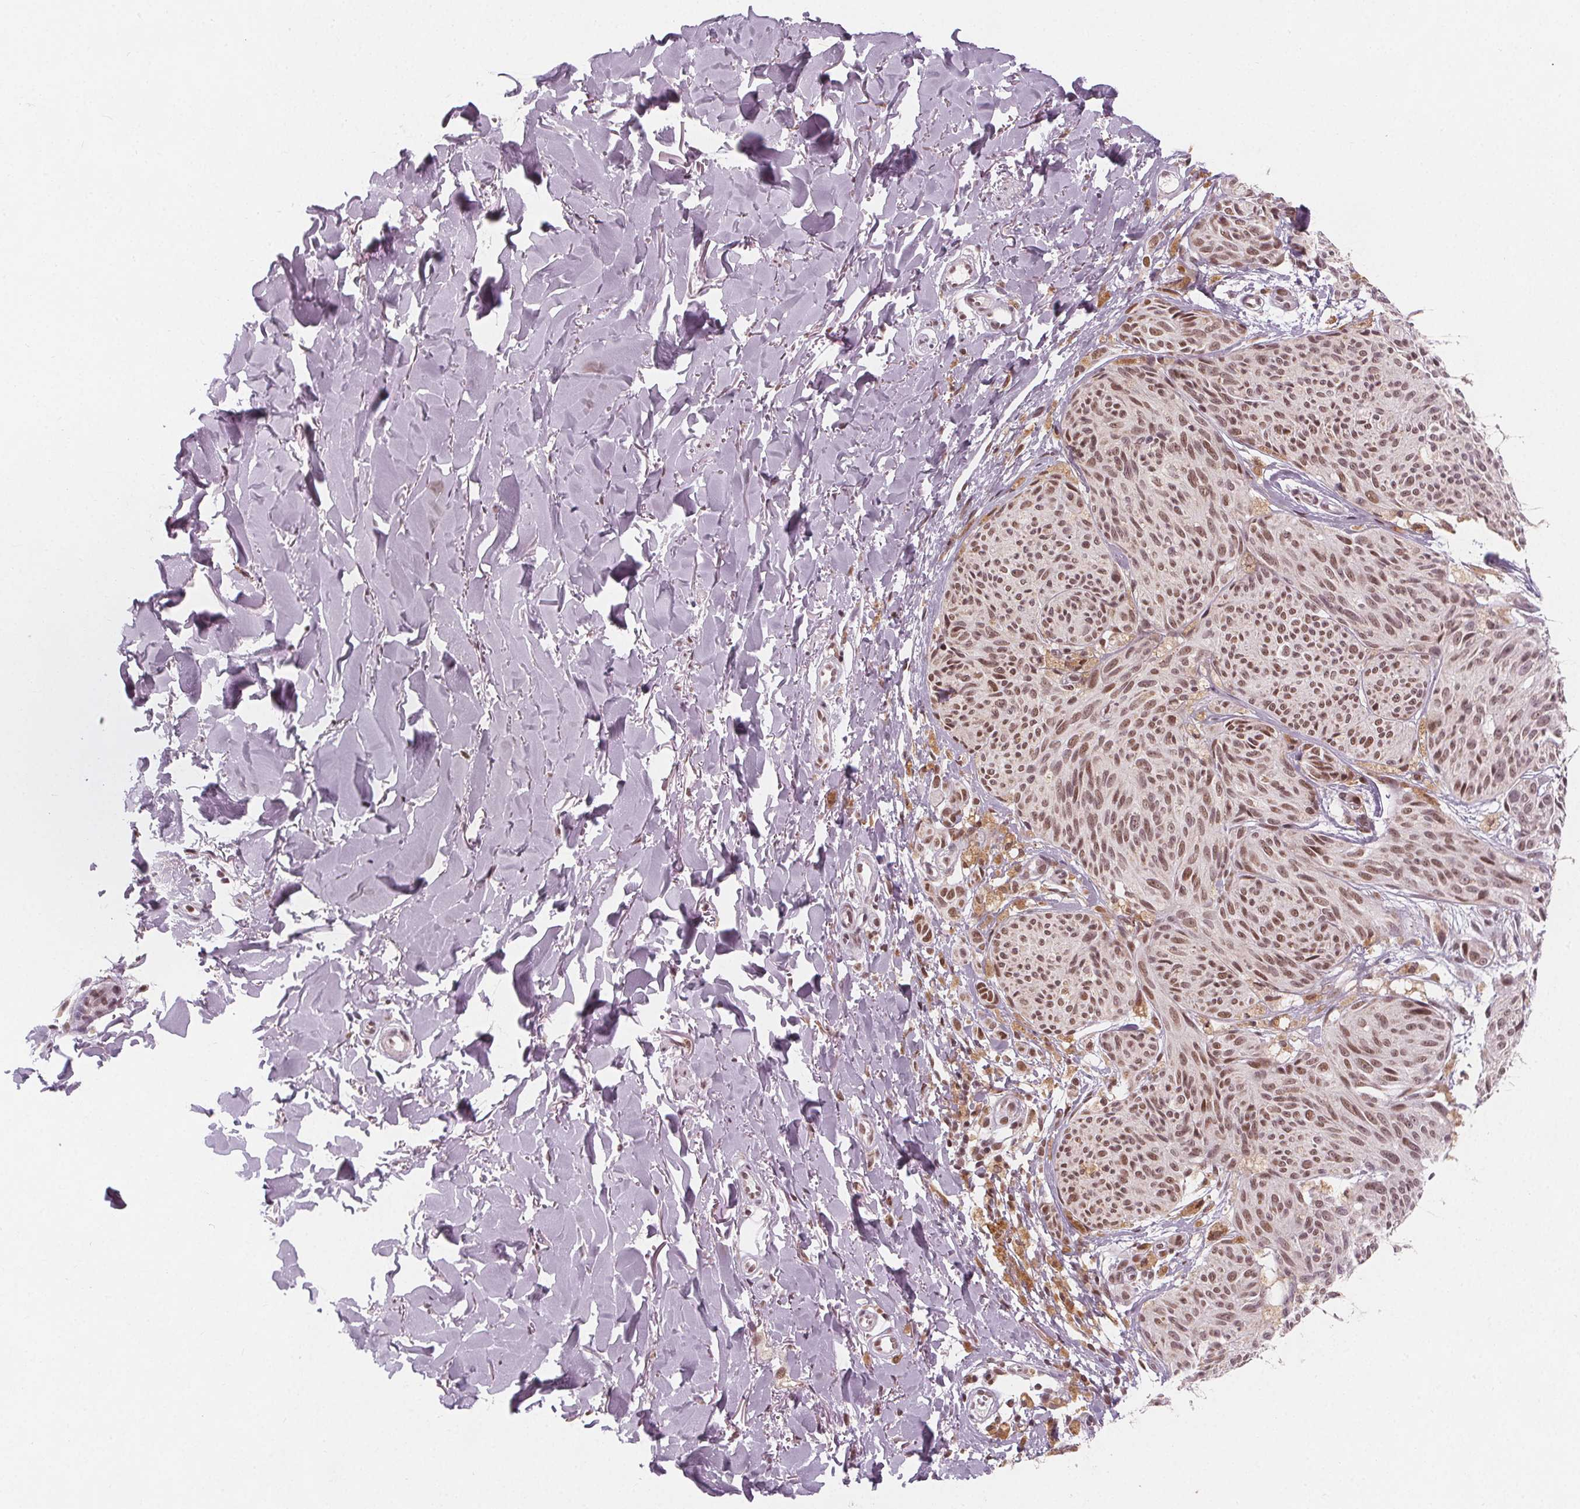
{"staining": {"intensity": "moderate", "quantity": ">75%", "location": "nuclear"}, "tissue": "melanoma", "cell_type": "Tumor cells", "image_type": "cancer", "snomed": [{"axis": "morphology", "description": "Malignant melanoma, NOS"}, {"axis": "topography", "description": "Skin"}], "caption": "A brown stain labels moderate nuclear positivity of a protein in human malignant melanoma tumor cells.", "gene": "DPM2", "patient": {"sex": "female", "age": 87}}